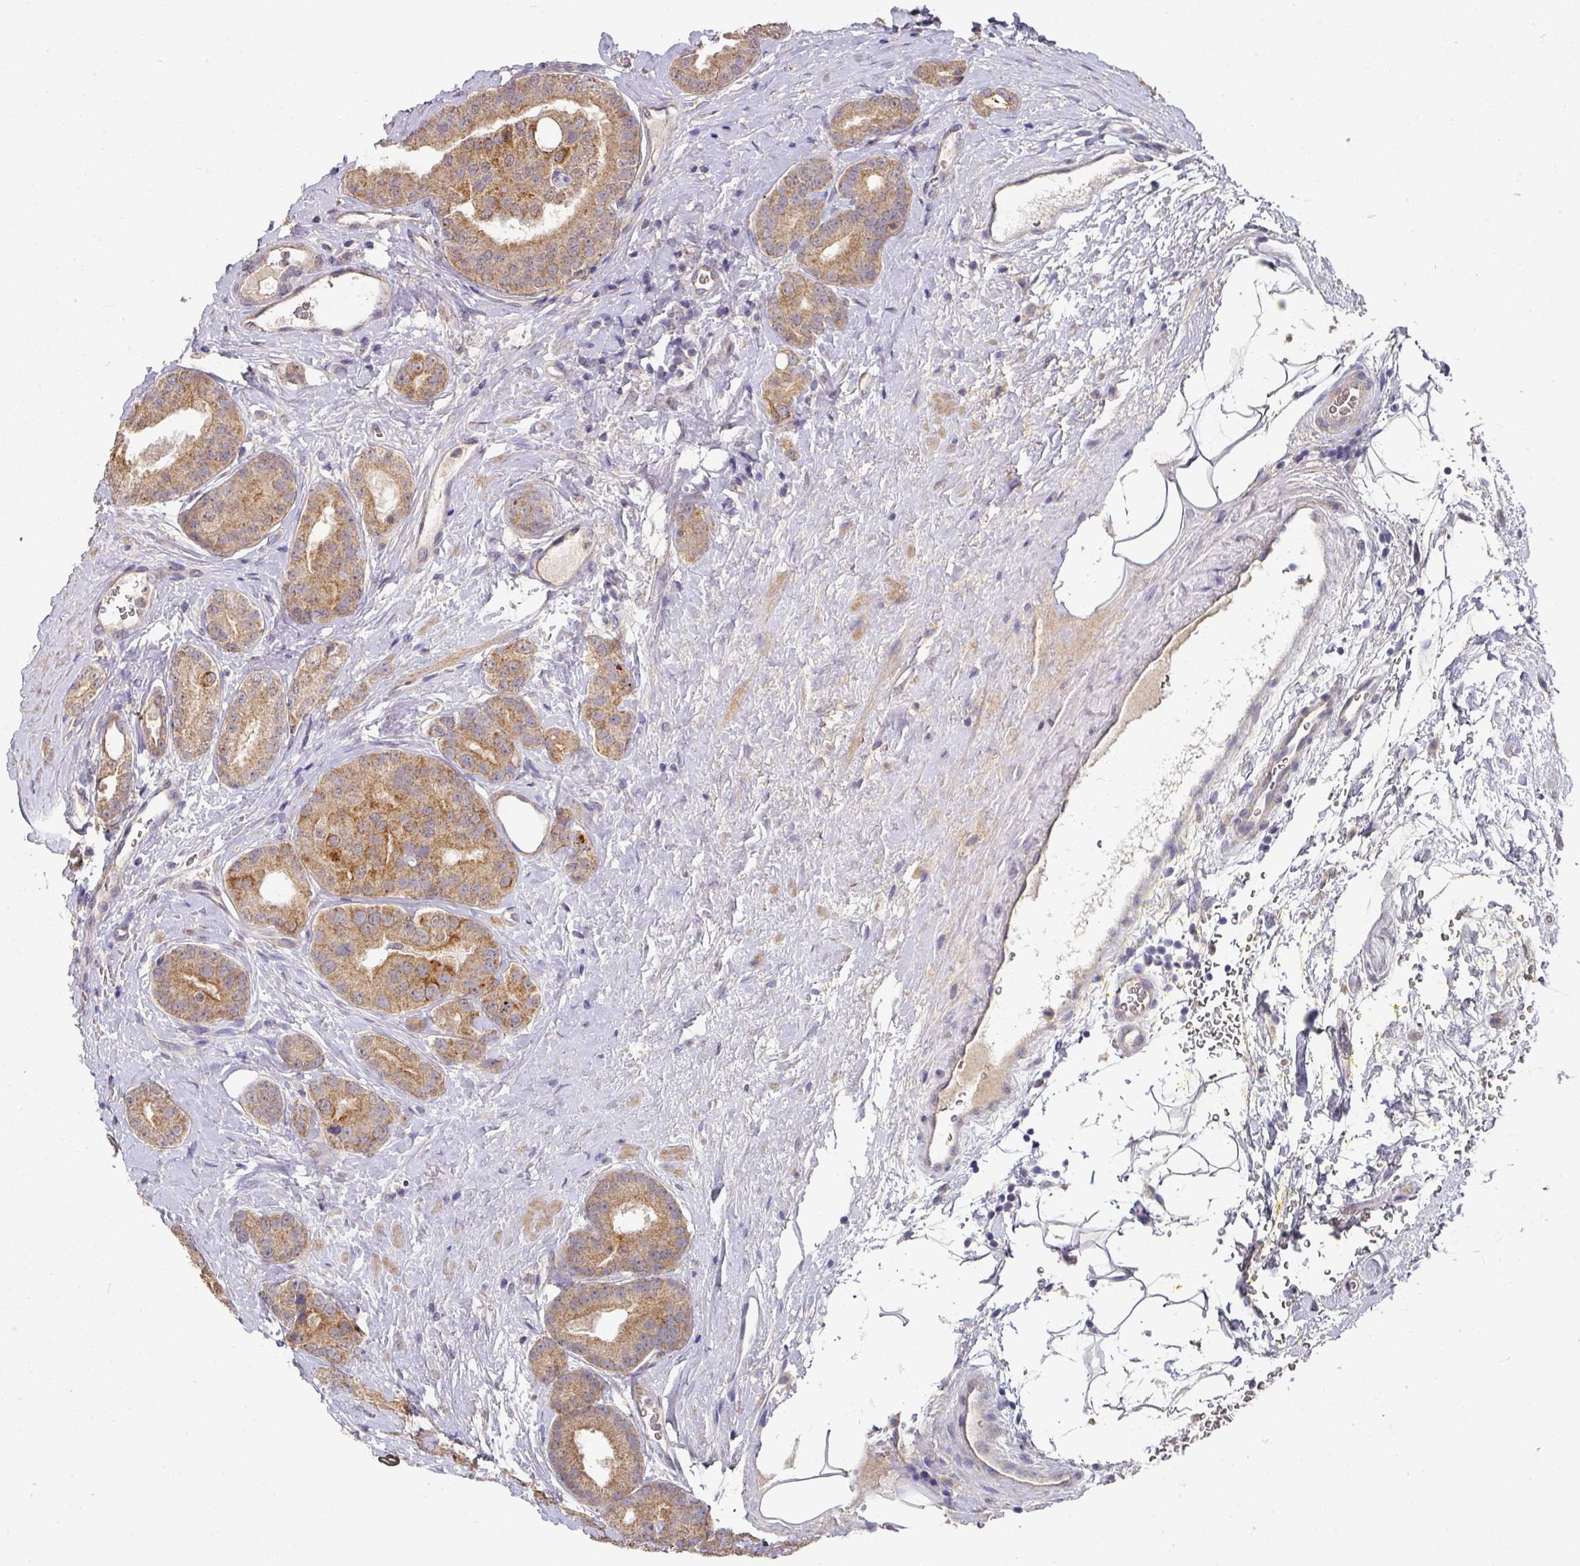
{"staining": {"intensity": "moderate", "quantity": ">75%", "location": "cytoplasmic/membranous"}, "tissue": "prostate cancer", "cell_type": "Tumor cells", "image_type": "cancer", "snomed": [{"axis": "morphology", "description": "Adenocarcinoma, High grade"}, {"axis": "topography", "description": "Prostate"}], "caption": "Prostate adenocarcinoma (high-grade) tissue exhibits moderate cytoplasmic/membranous staining in about >75% of tumor cells, visualized by immunohistochemistry. The staining was performed using DAB (3,3'-diaminobenzidine), with brown indicating positive protein expression. Nuclei are stained blue with hematoxylin.", "gene": "EXTL3", "patient": {"sex": "male", "age": 63}}